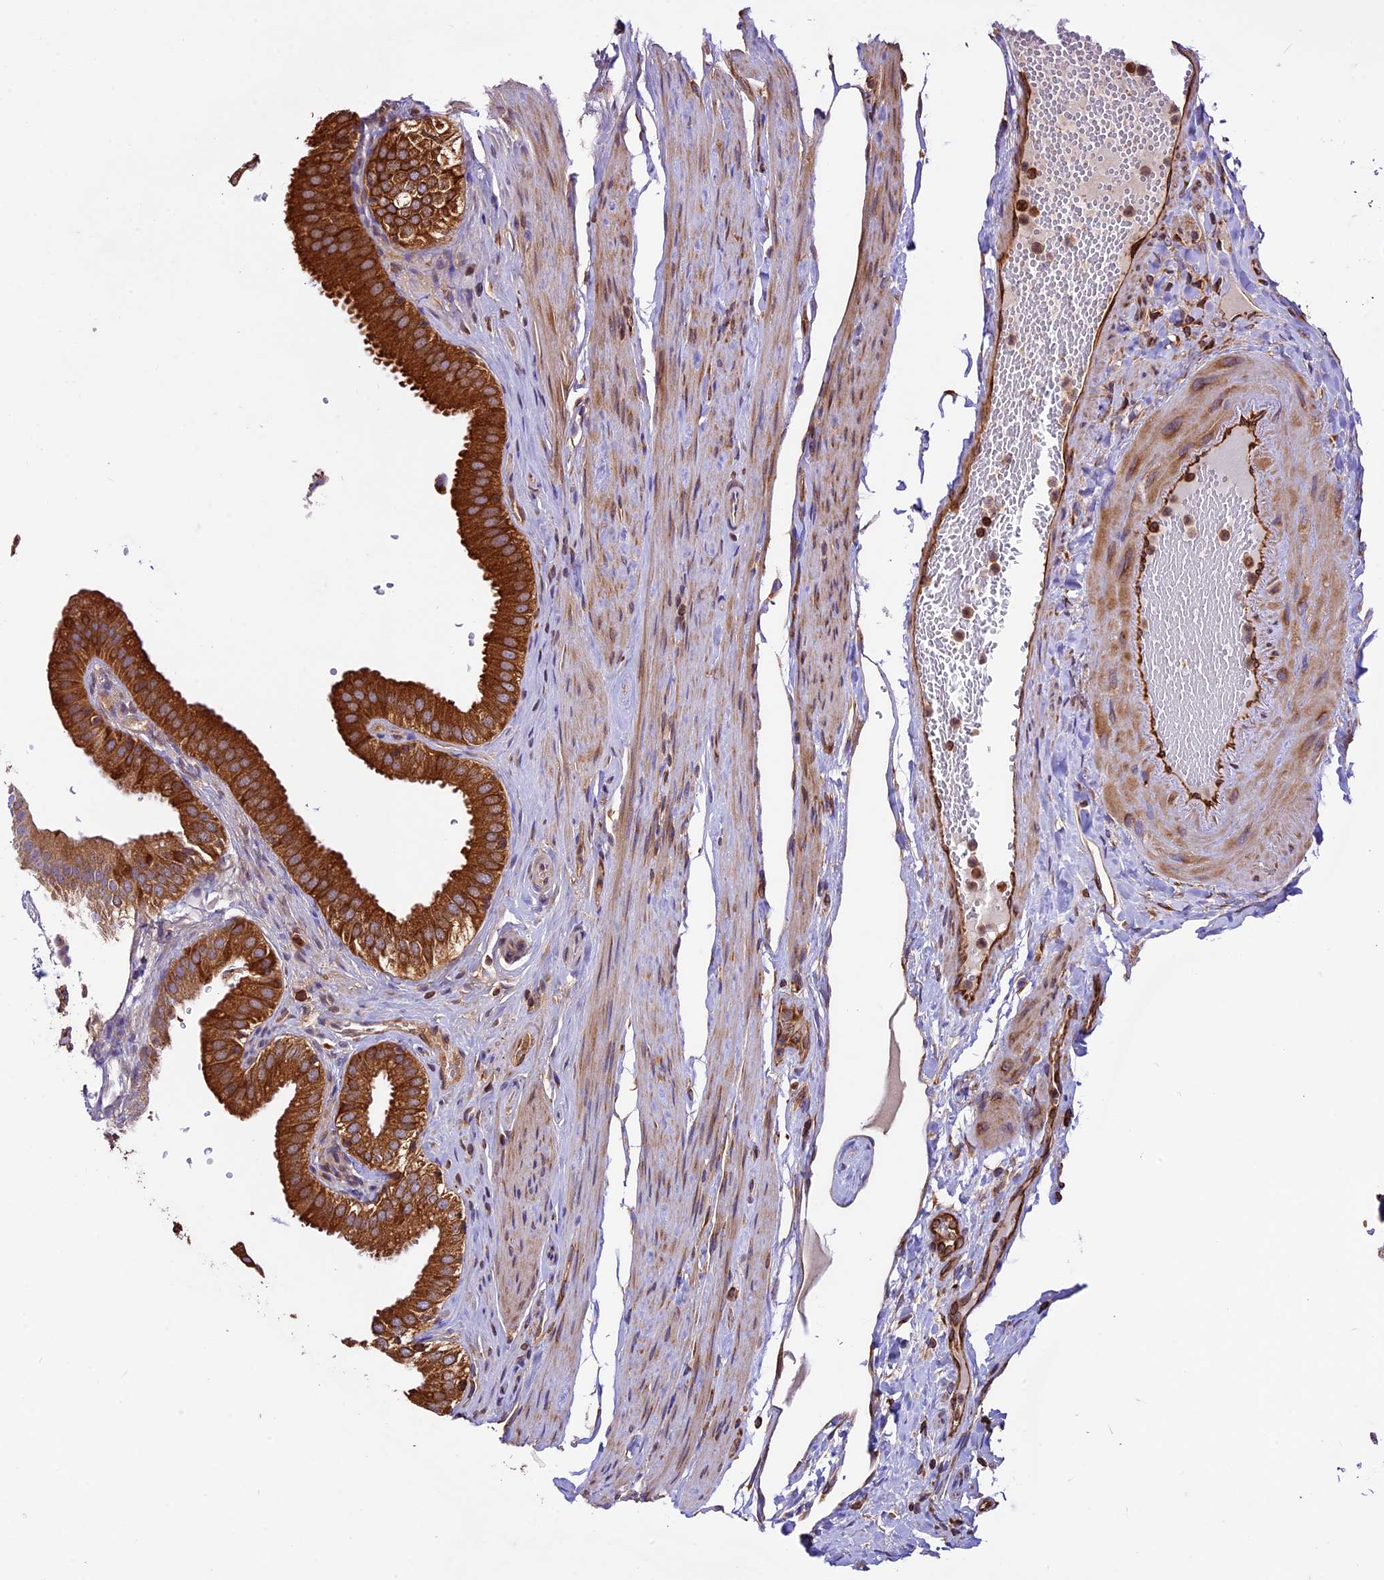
{"staining": {"intensity": "strong", "quantity": ">75%", "location": "cytoplasmic/membranous"}, "tissue": "gallbladder", "cell_type": "Glandular cells", "image_type": "normal", "snomed": [{"axis": "morphology", "description": "Normal tissue, NOS"}, {"axis": "topography", "description": "Gallbladder"}], "caption": "IHC (DAB) staining of unremarkable human gallbladder demonstrates strong cytoplasmic/membranous protein staining in about >75% of glandular cells. Nuclei are stained in blue.", "gene": "KARS1", "patient": {"sex": "female", "age": 61}}